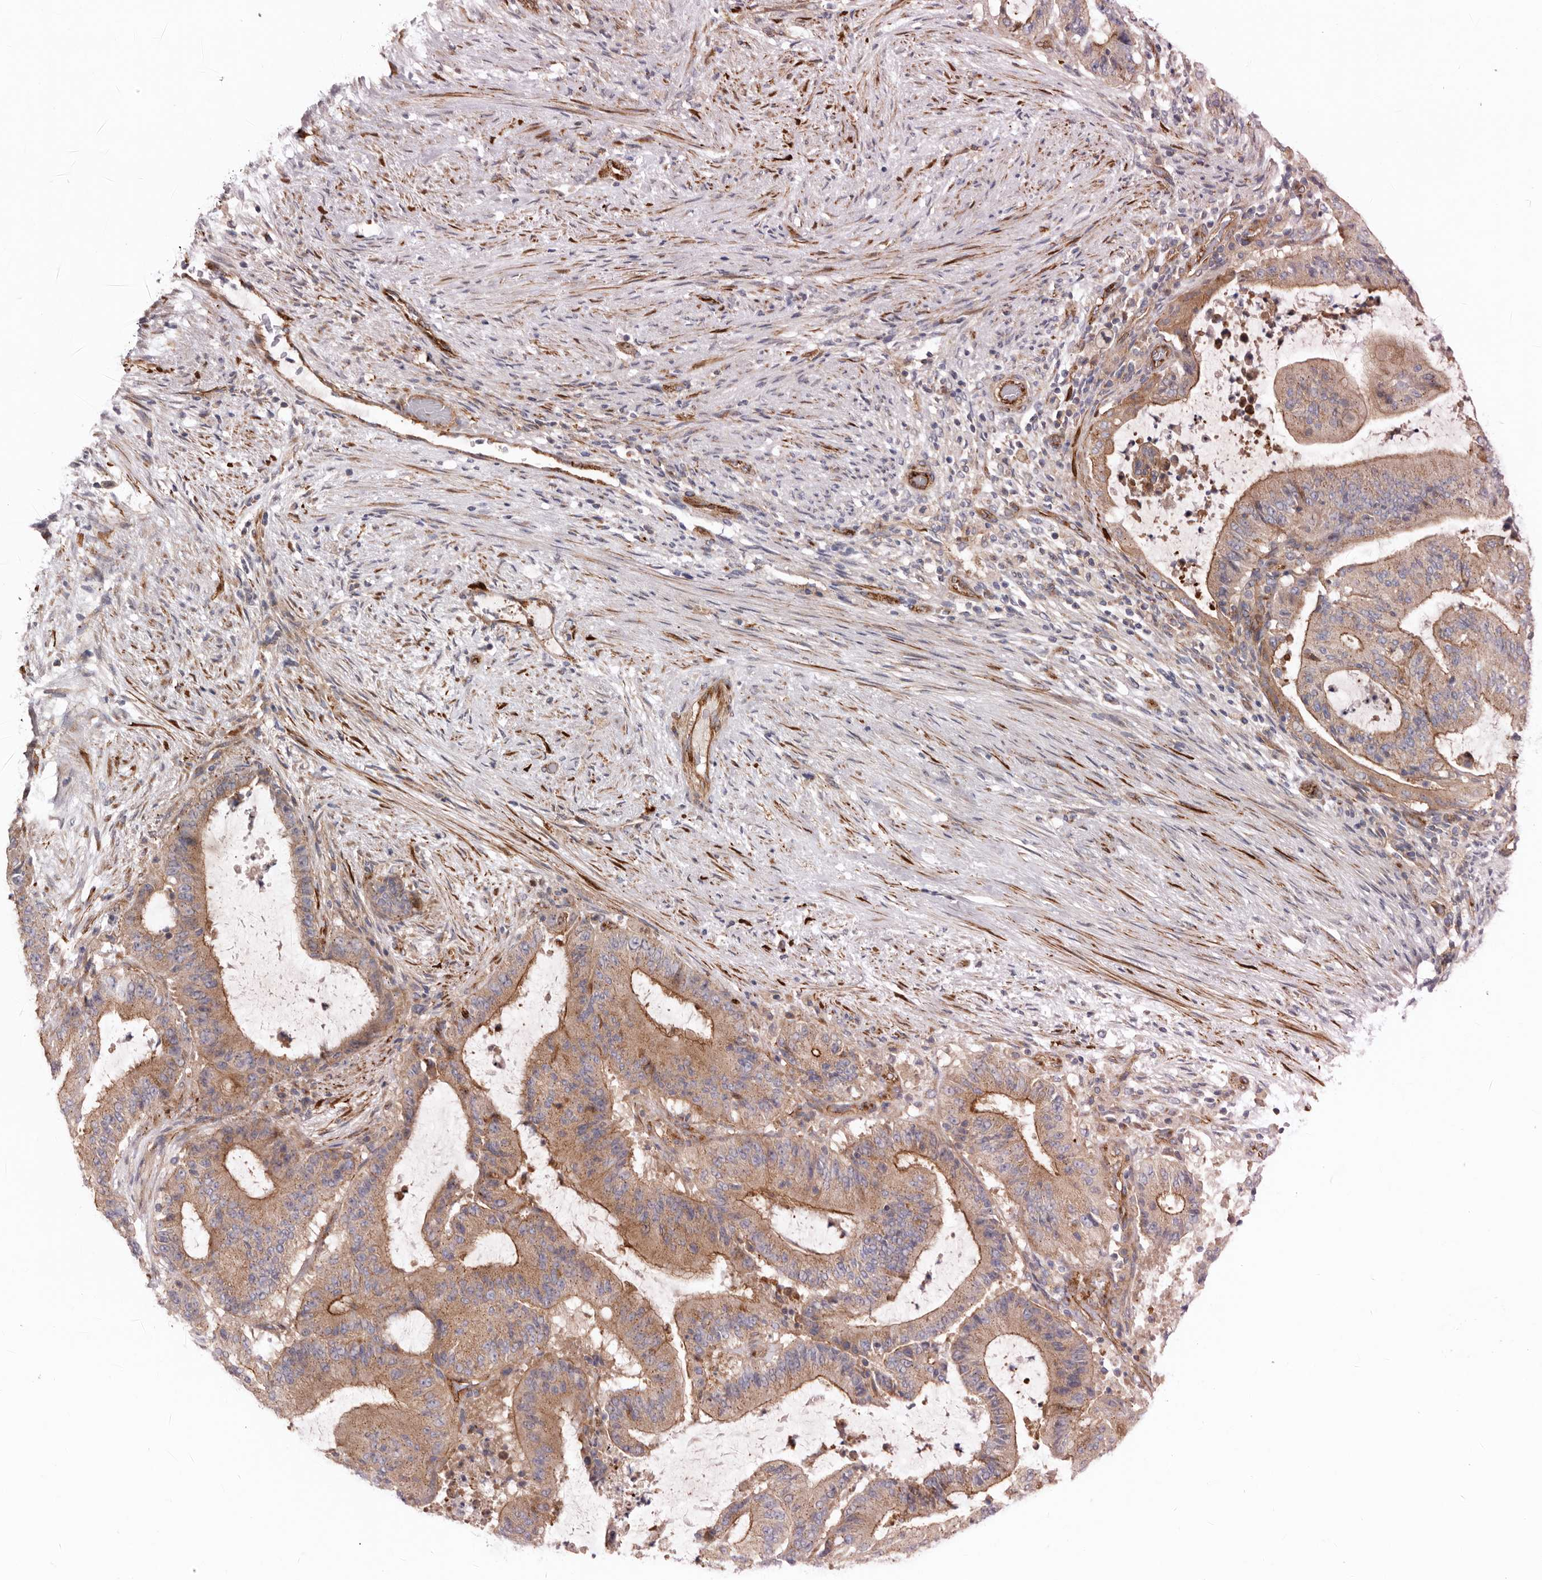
{"staining": {"intensity": "moderate", "quantity": ">75%", "location": "cytoplasmic/membranous"}, "tissue": "liver cancer", "cell_type": "Tumor cells", "image_type": "cancer", "snomed": [{"axis": "morphology", "description": "Normal tissue, NOS"}, {"axis": "morphology", "description": "Cholangiocarcinoma"}, {"axis": "topography", "description": "Liver"}, {"axis": "topography", "description": "Peripheral nerve tissue"}], "caption": "Protein analysis of liver cholangiocarcinoma tissue demonstrates moderate cytoplasmic/membranous staining in about >75% of tumor cells.", "gene": "LUZP1", "patient": {"sex": "female", "age": 73}}